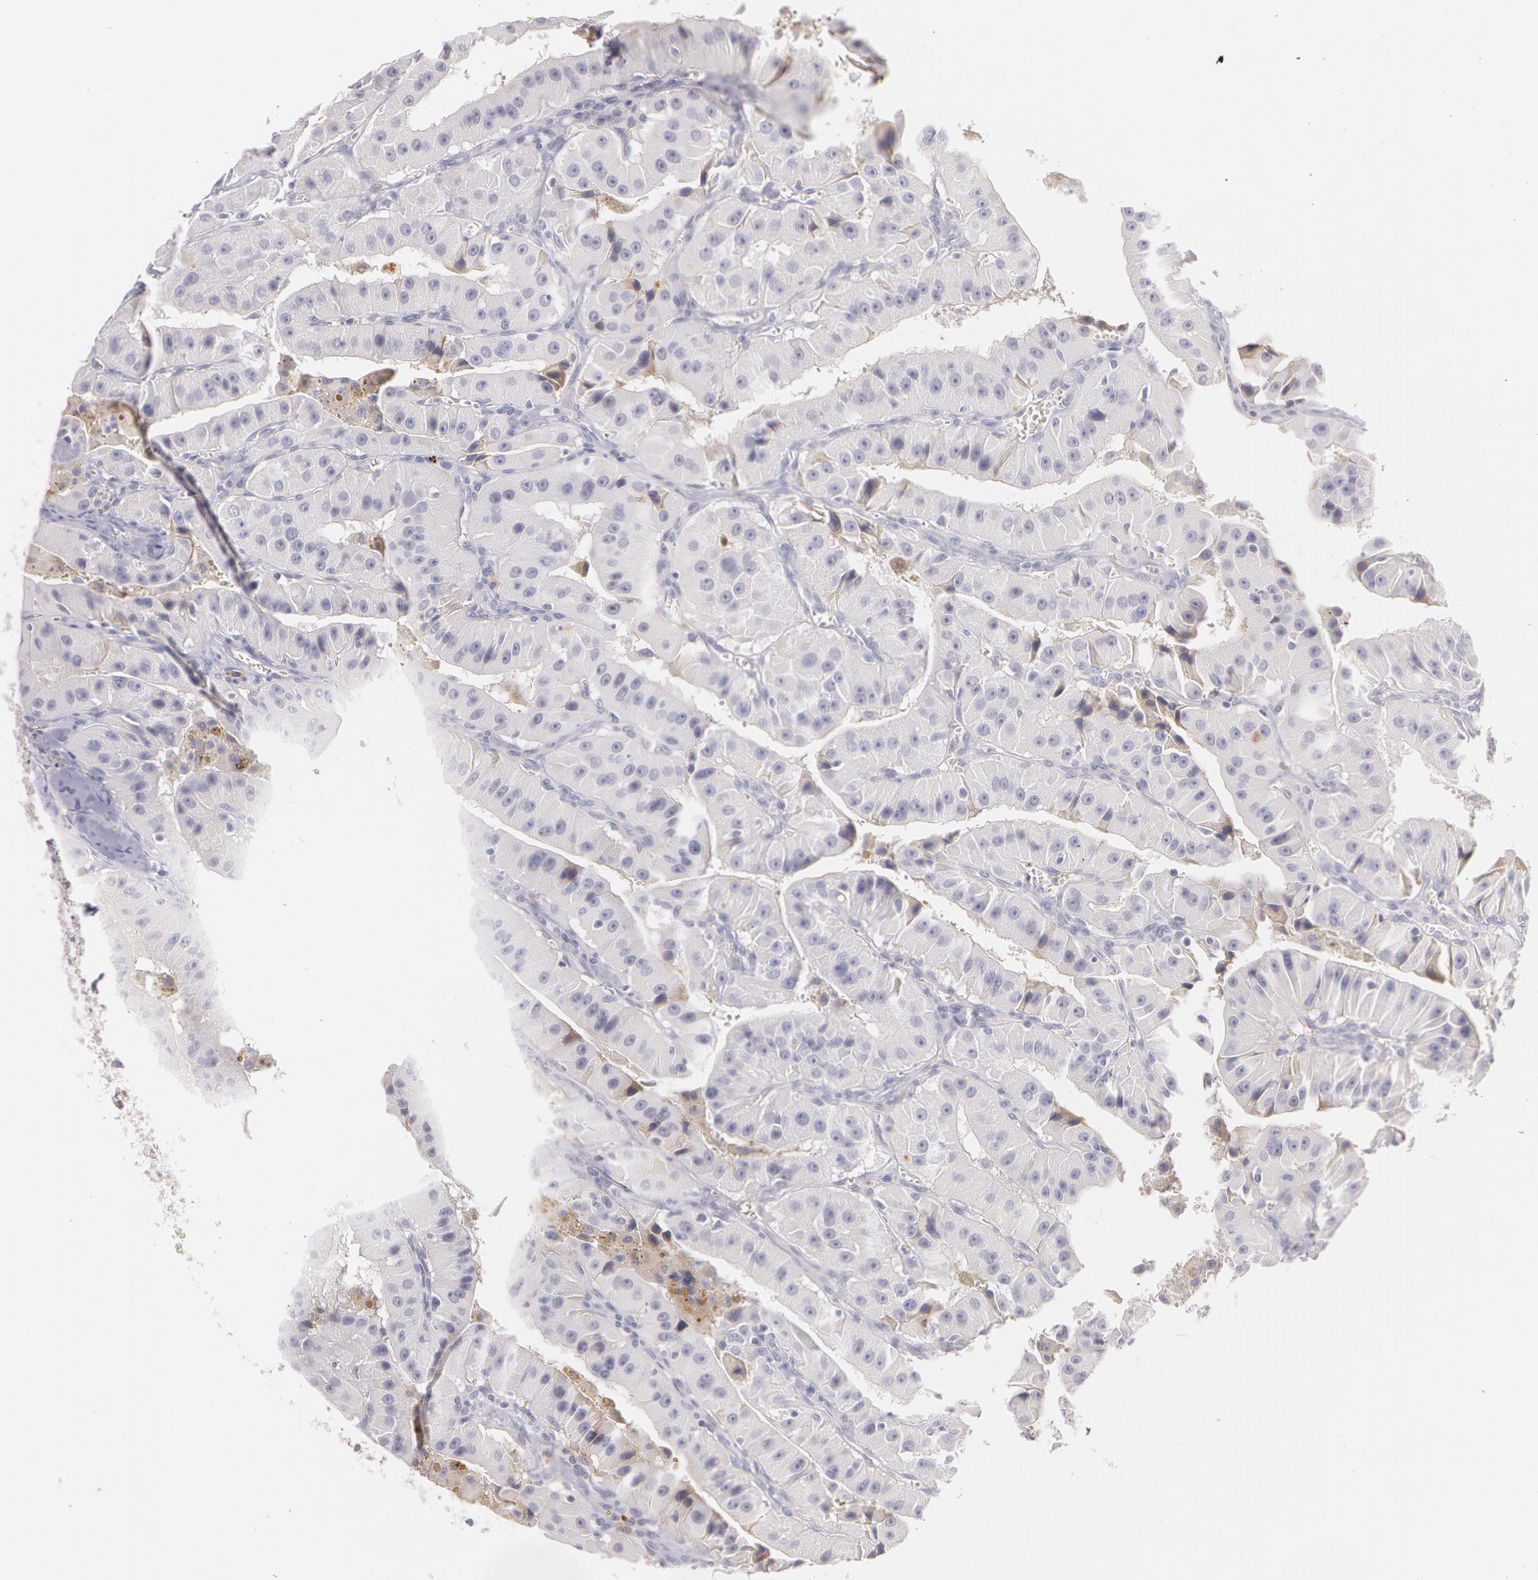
{"staining": {"intensity": "negative", "quantity": "none", "location": "none"}, "tissue": "thyroid cancer", "cell_type": "Tumor cells", "image_type": "cancer", "snomed": [{"axis": "morphology", "description": "Carcinoma, NOS"}, {"axis": "topography", "description": "Thyroid gland"}], "caption": "An immunohistochemistry histopathology image of thyroid cancer (carcinoma) is shown. There is no staining in tumor cells of thyroid cancer (carcinoma). The staining was performed using DAB (3,3'-diaminobenzidine) to visualize the protein expression in brown, while the nuclei were stained in blue with hematoxylin (Magnification: 20x).", "gene": "LBP", "patient": {"sex": "male", "age": 76}}